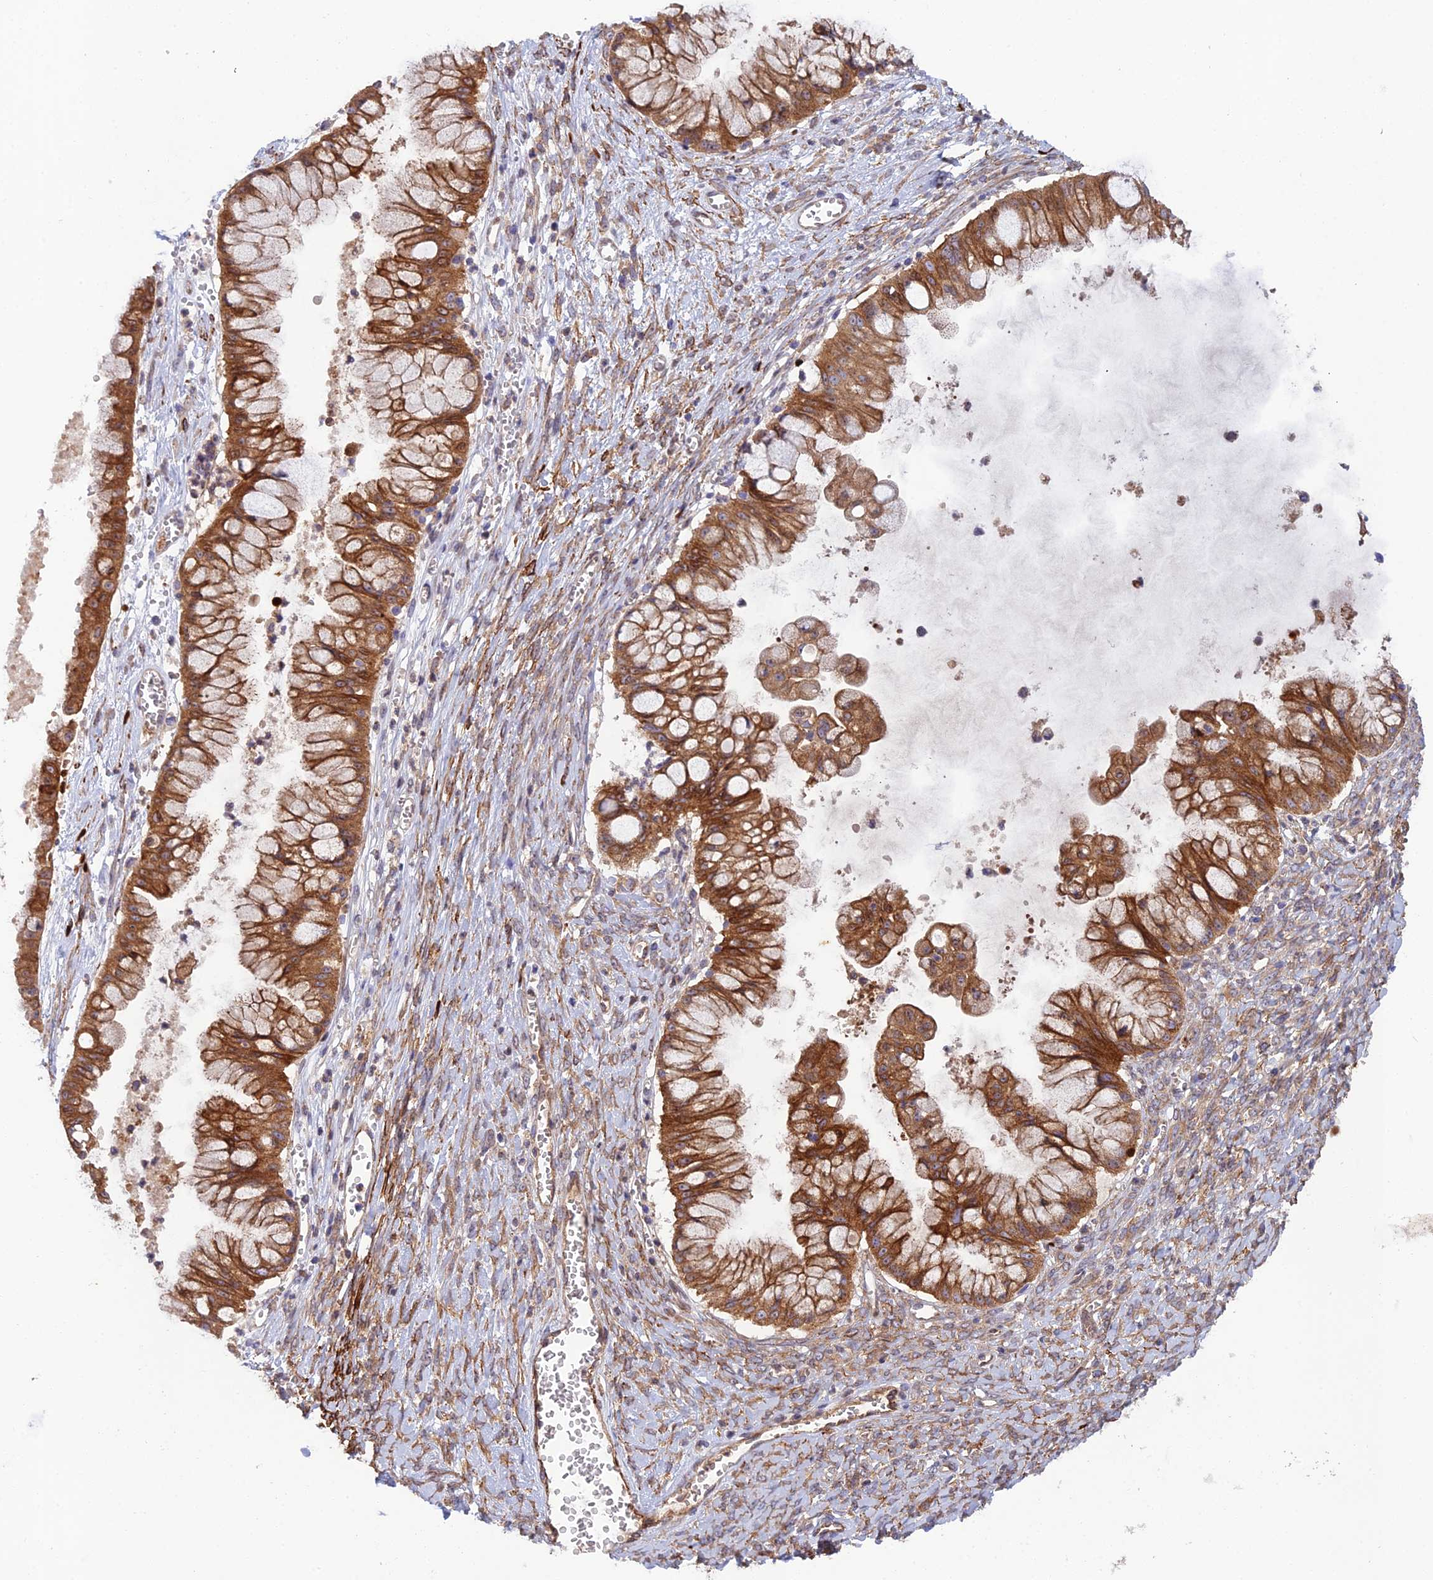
{"staining": {"intensity": "strong", "quantity": ">75%", "location": "cytoplasmic/membranous"}, "tissue": "ovarian cancer", "cell_type": "Tumor cells", "image_type": "cancer", "snomed": [{"axis": "morphology", "description": "Cystadenocarcinoma, mucinous, NOS"}, {"axis": "topography", "description": "Ovary"}], "caption": "IHC staining of mucinous cystadenocarcinoma (ovarian), which demonstrates high levels of strong cytoplasmic/membranous staining in approximately >75% of tumor cells indicating strong cytoplasmic/membranous protein staining. The staining was performed using DAB (brown) for protein detection and nuclei were counterstained in hematoxylin (blue).", "gene": "RALGAPA2", "patient": {"sex": "female", "age": 70}}